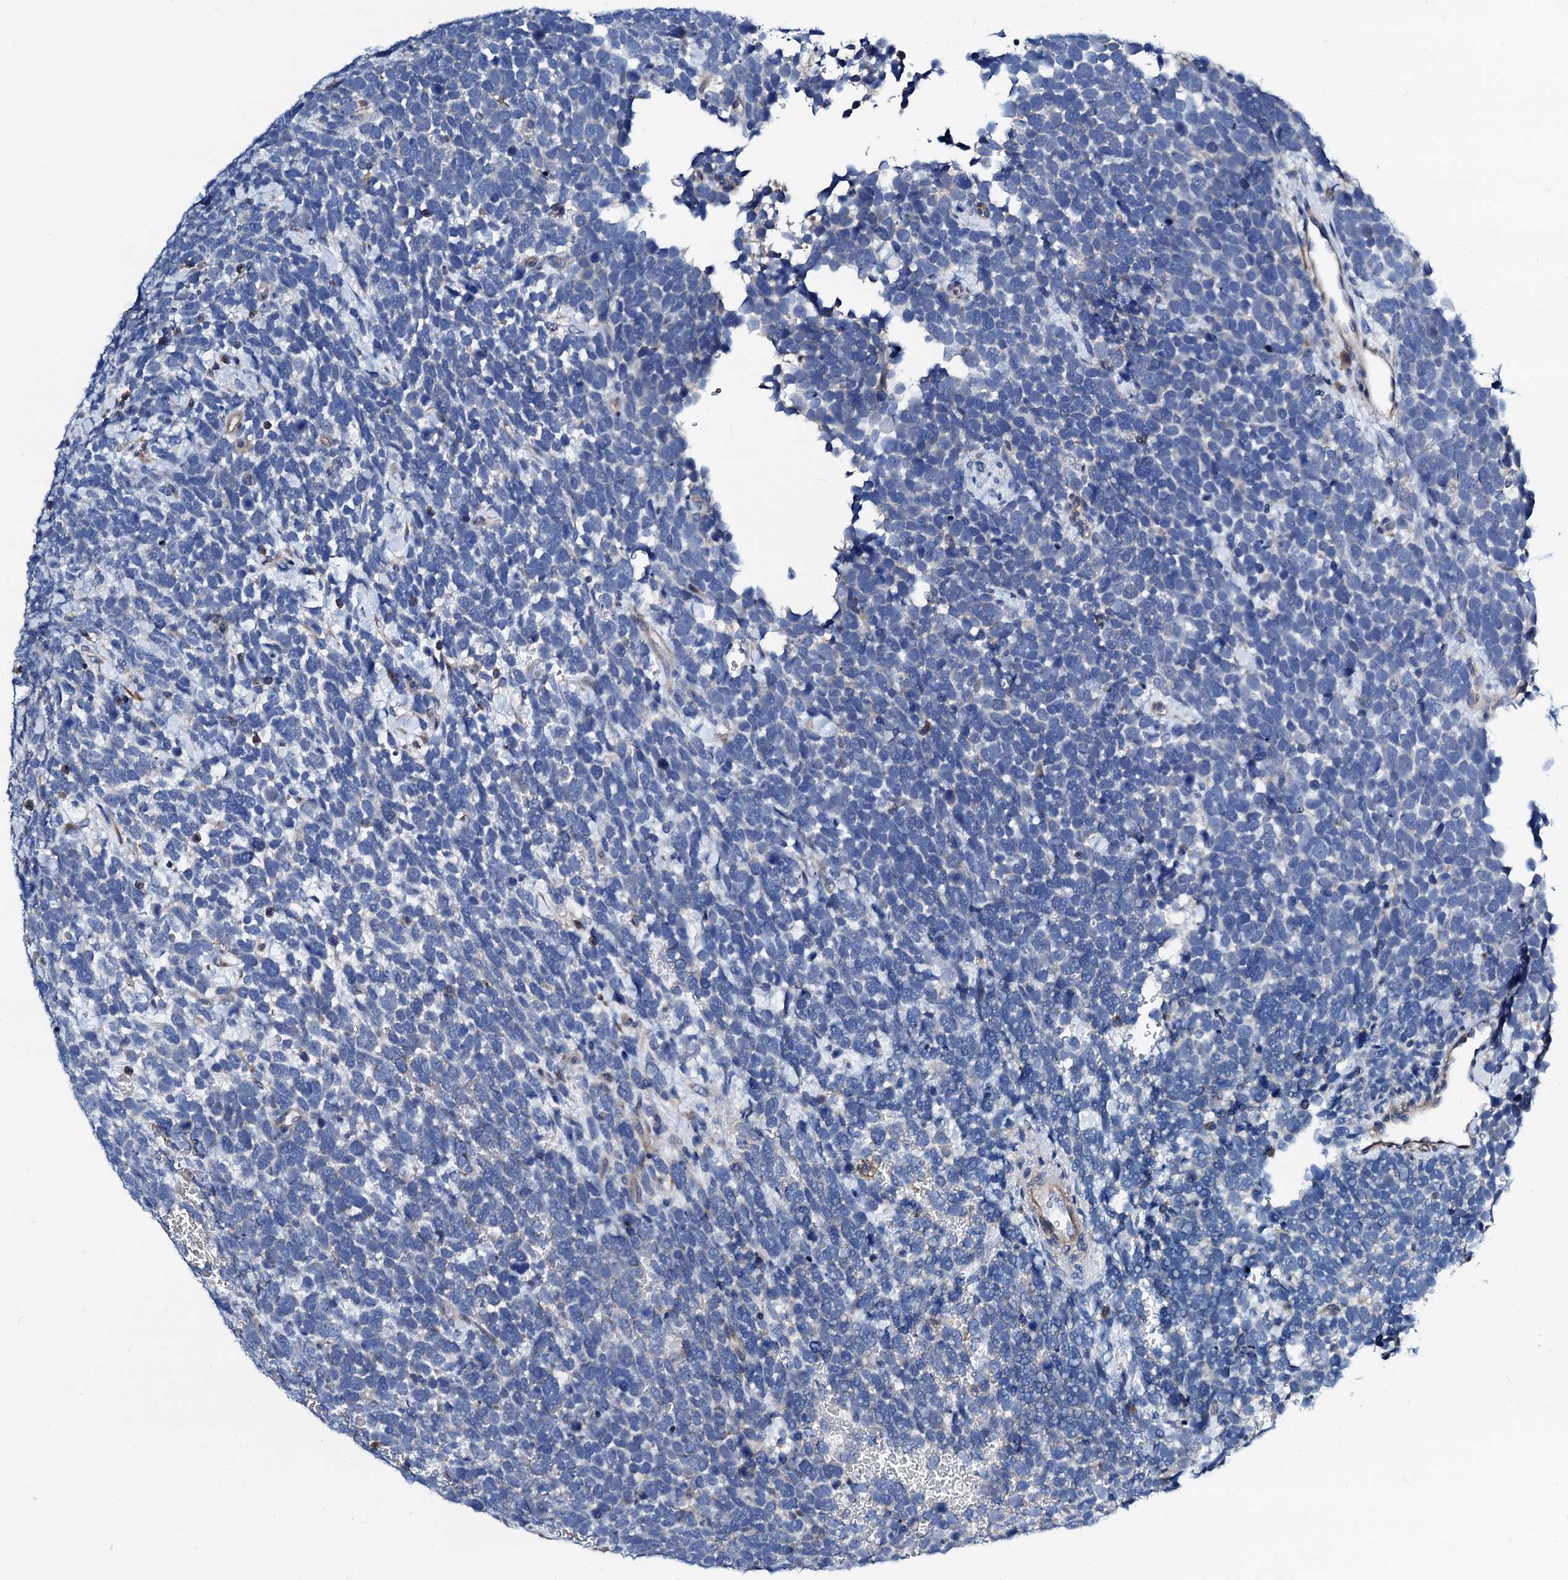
{"staining": {"intensity": "negative", "quantity": "none", "location": "none"}, "tissue": "urothelial cancer", "cell_type": "Tumor cells", "image_type": "cancer", "snomed": [{"axis": "morphology", "description": "Urothelial carcinoma, High grade"}, {"axis": "topography", "description": "Urinary bladder"}], "caption": "DAB immunohistochemical staining of human urothelial cancer demonstrates no significant expression in tumor cells.", "gene": "GCOM1", "patient": {"sex": "female", "age": 82}}